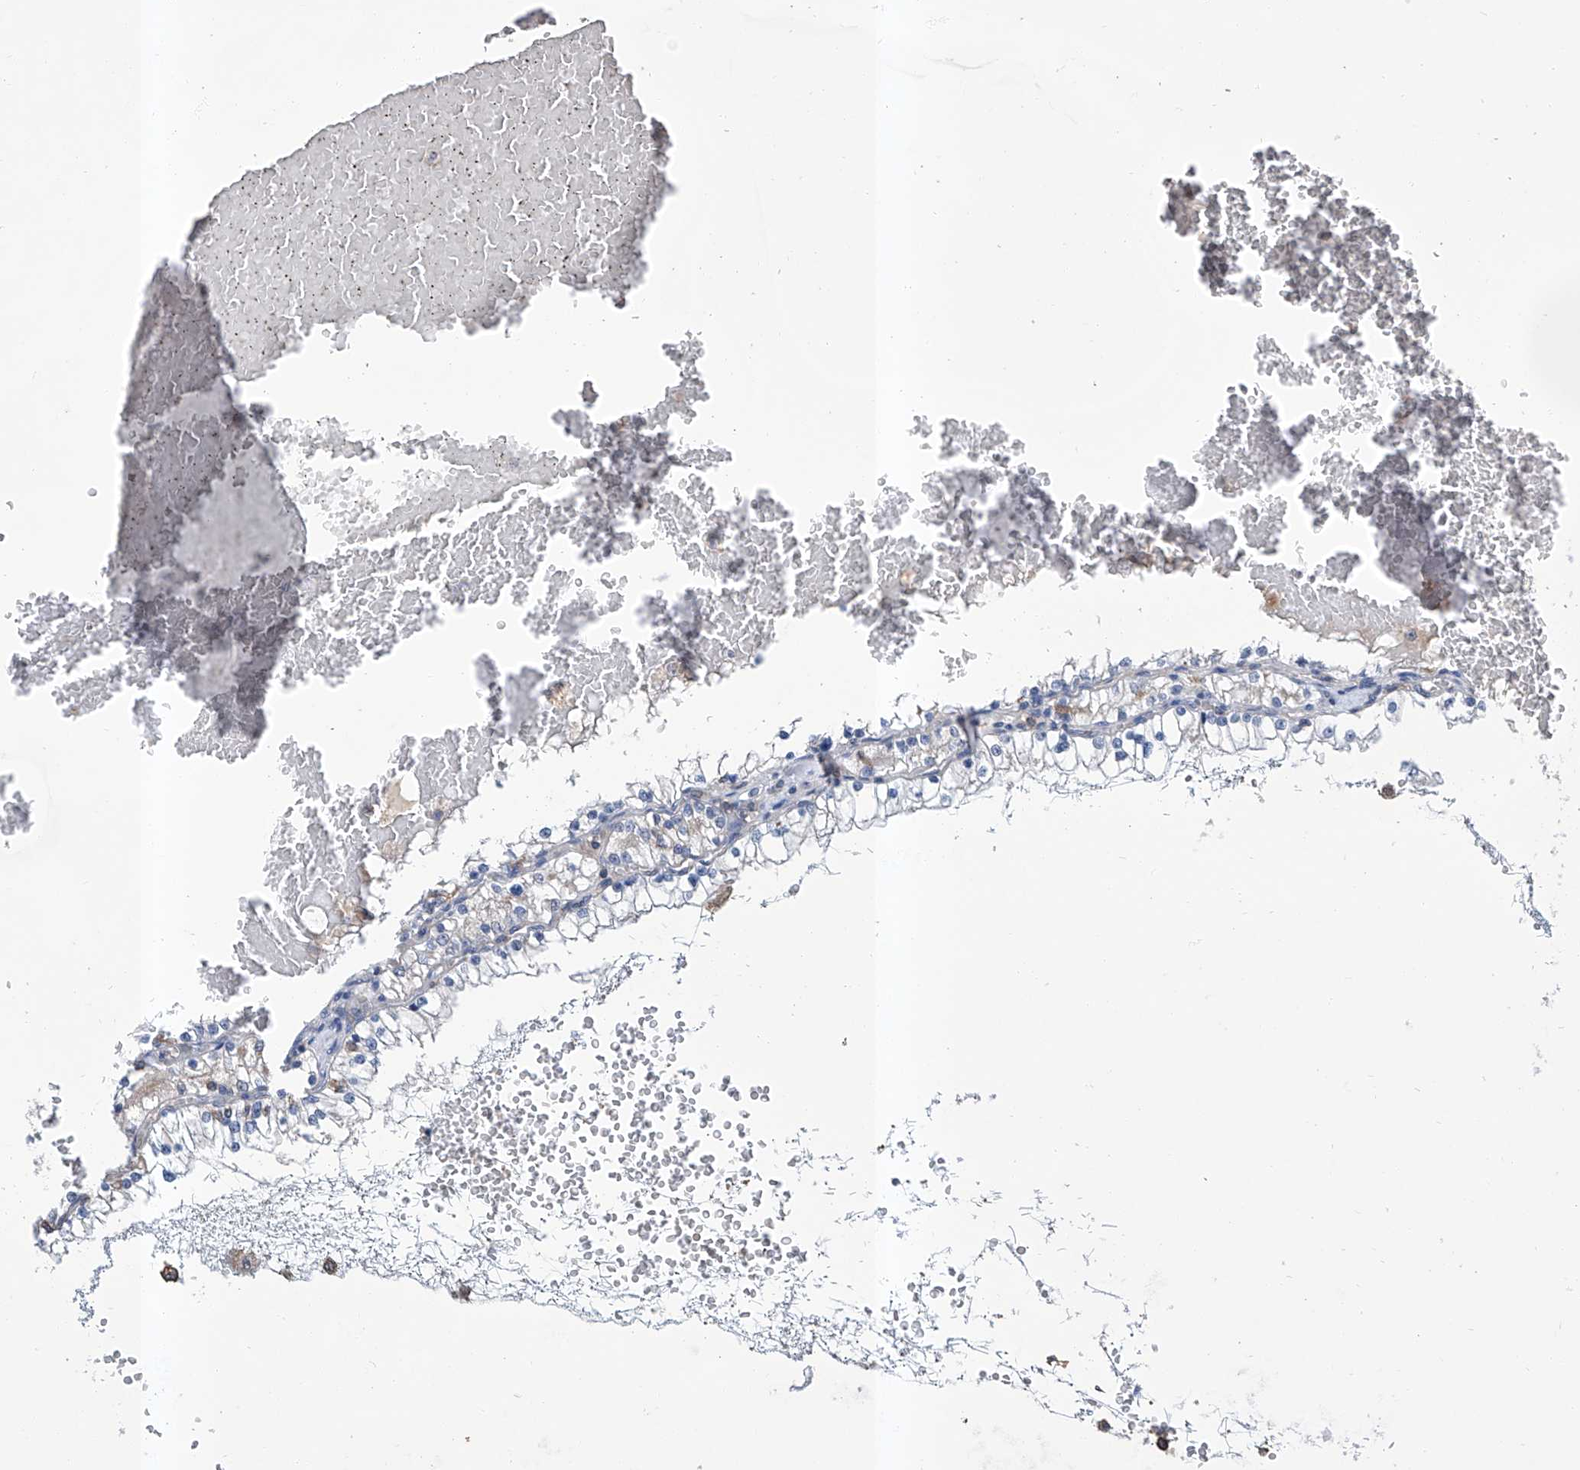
{"staining": {"intensity": "negative", "quantity": "none", "location": "none"}, "tissue": "renal cancer", "cell_type": "Tumor cells", "image_type": "cancer", "snomed": [{"axis": "morphology", "description": "Adenocarcinoma, NOS"}, {"axis": "topography", "description": "Kidney"}], "caption": "The photomicrograph displays no significant positivity in tumor cells of renal adenocarcinoma.", "gene": "GPT", "patient": {"sex": "male", "age": 68}}